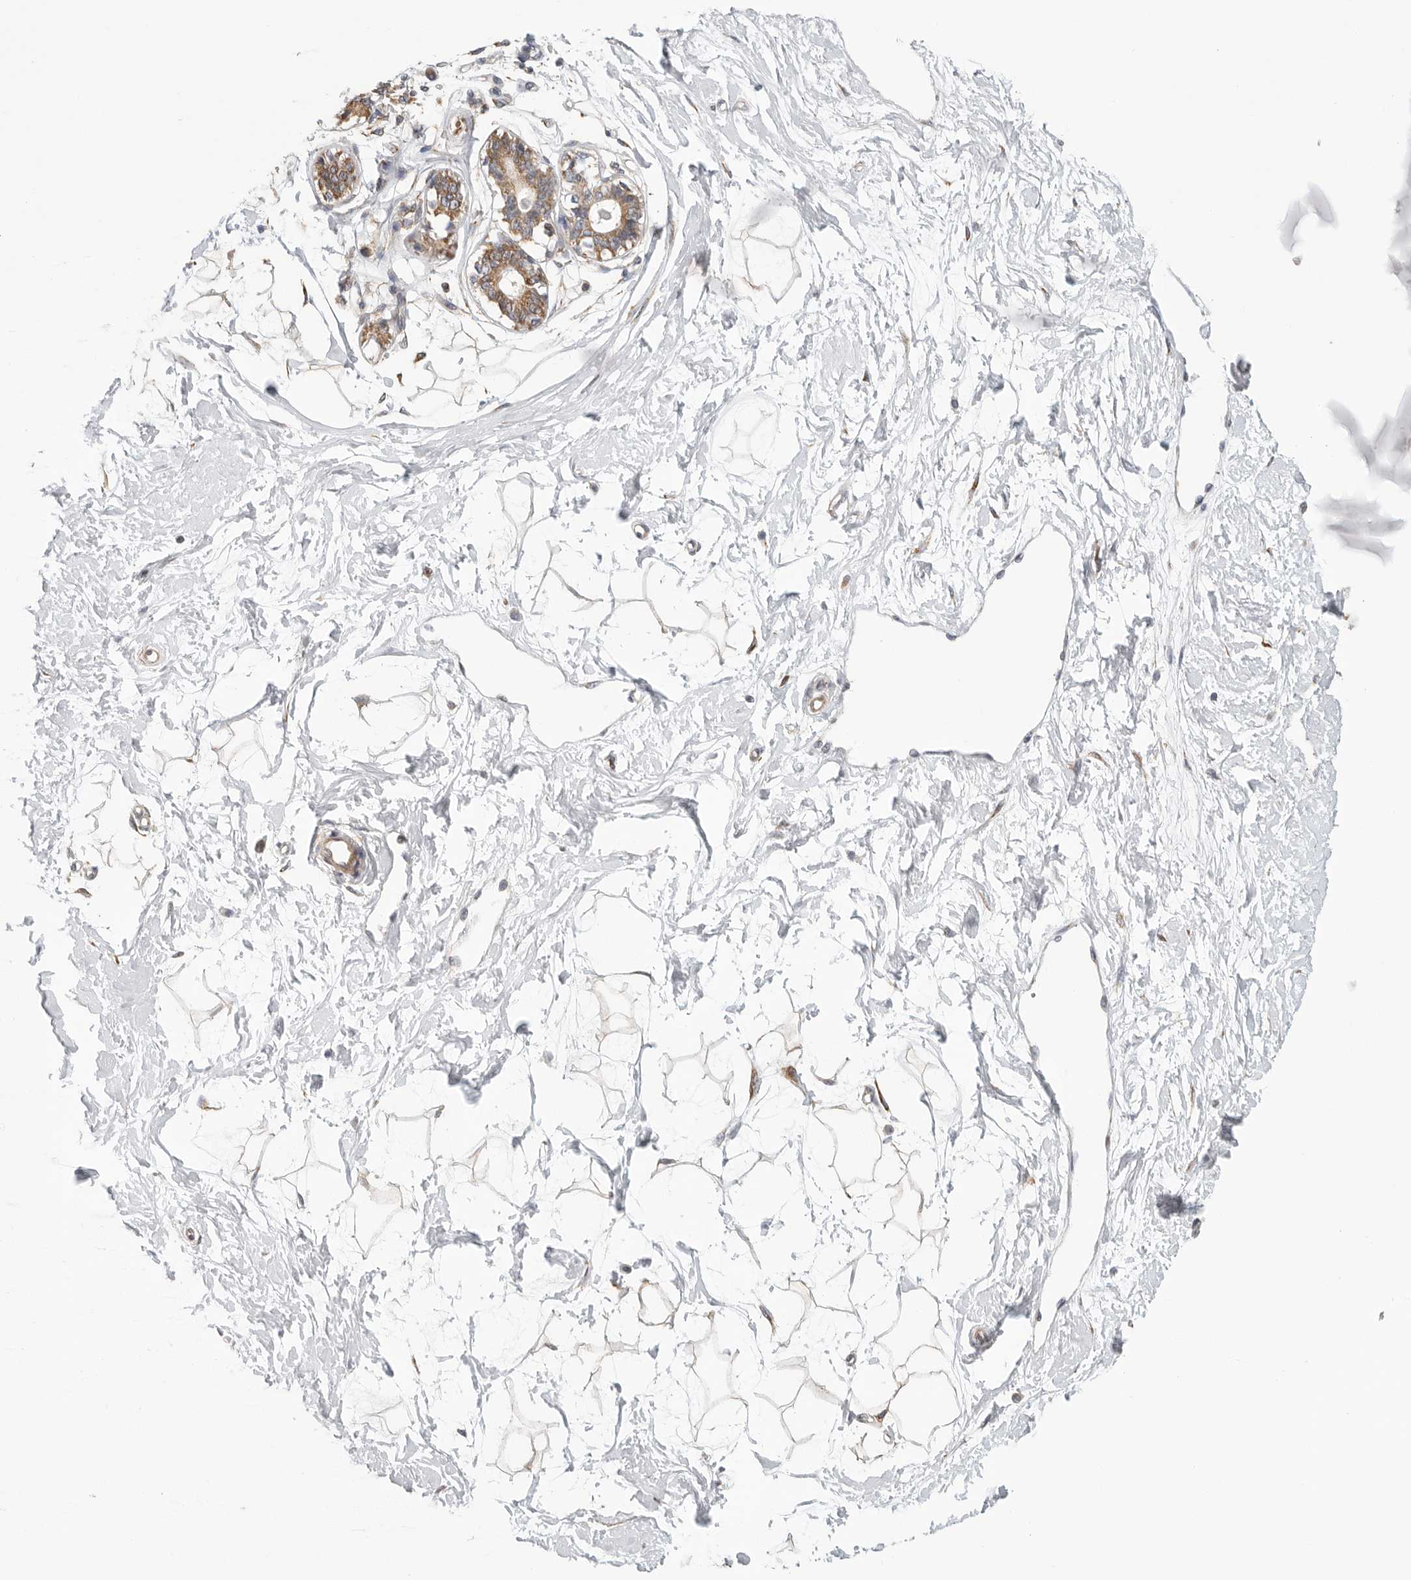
{"staining": {"intensity": "negative", "quantity": "none", "location": "none"}, "tissue": "breast", "cell_type": "Adipocytes", "image_type": "normal", "snomed": [{"axis": "morphology", "description": "Normal tissue, NOS"}, {"axis": "topography", "description": "Breast"}], "caption": "IHC photomicrograph of benign breast: human breast stained with DAB shows no significant protein positivity in adipocytes.", "gene": "FKBP8", "patient": {"sex": "female", "age": 45}}